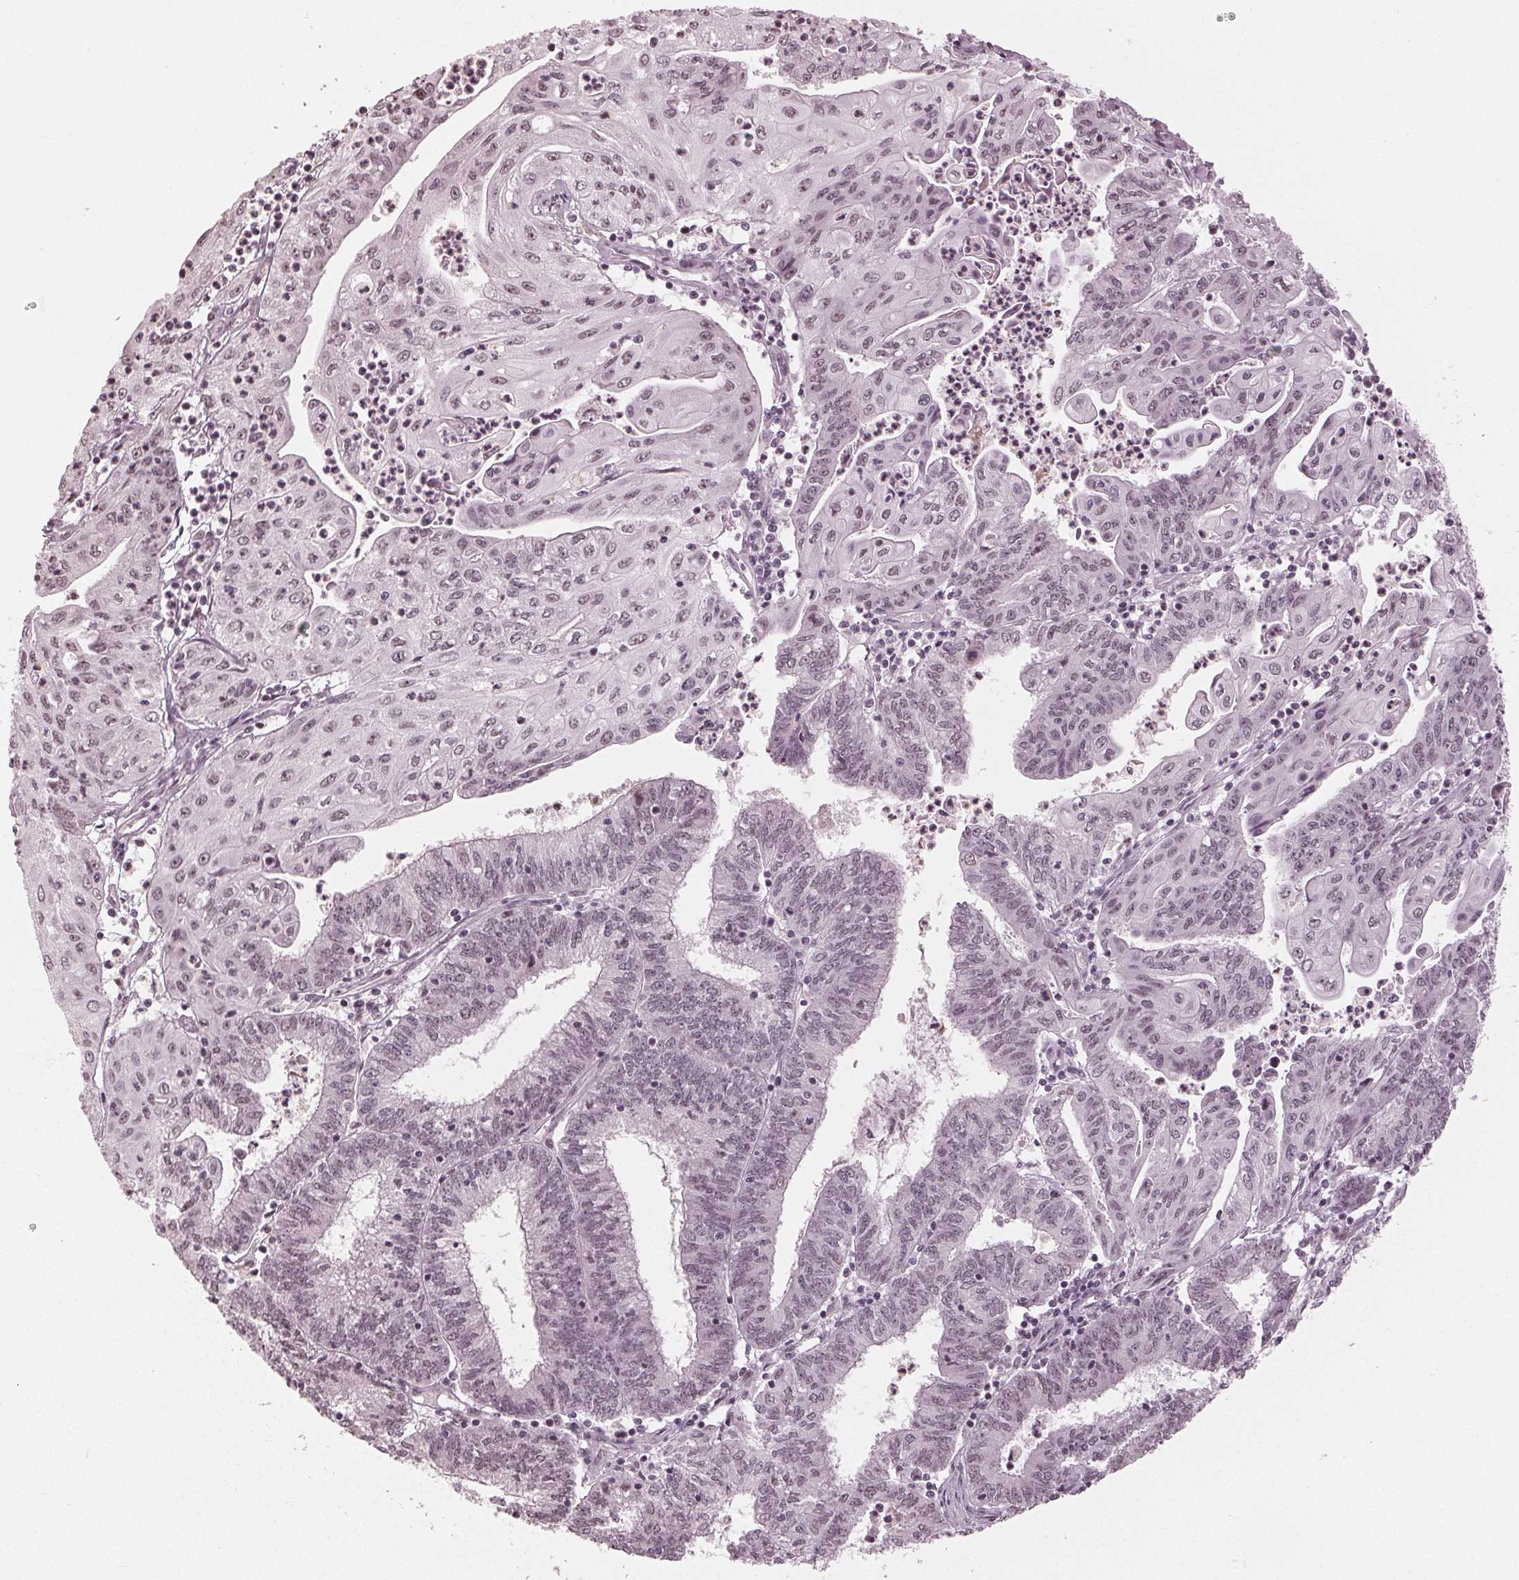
{"staining": {"intensity": "weak", "quantity": "<25%", "location": "nuclear"}, "tissue": "endometrial cancer", "cell_type": "Tumor cells", "image_type": "cancer", "snomed": [{"axis": "morphology", "description": "Adenocarcinoma, NOS"}, {"axis": "topography", "description": "Endometrium"}], "caption": "Immunohistochemistry (IHC) of human adenocarcinoma (endometrial) demonstrates no staining in tumor cells.", "gene": "ADPRHL1", "patient": {"sex": "female", "age": 61}}